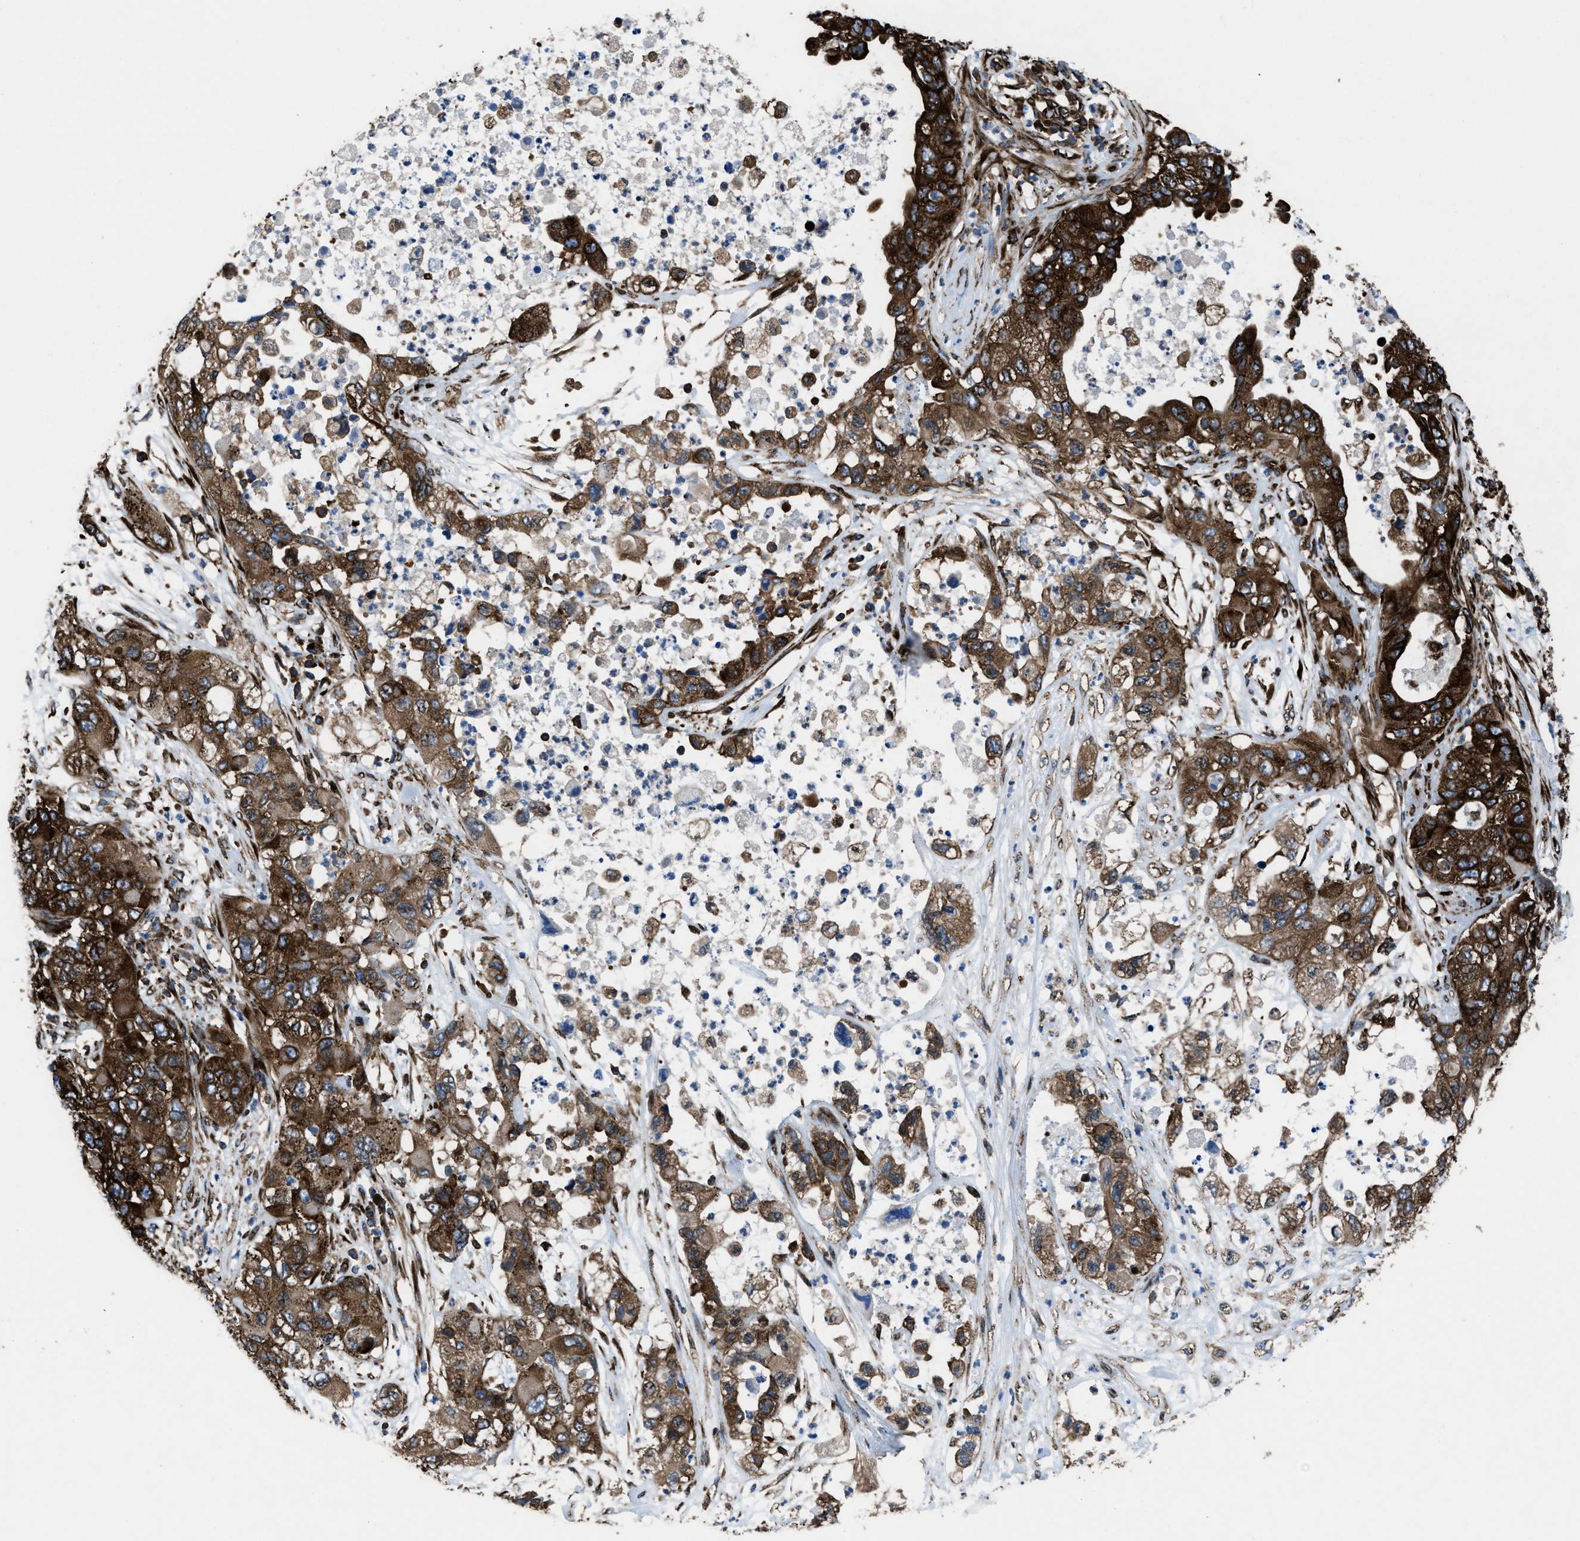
{"staining": {"intensity": "strong", "quantity": ">75%", "location": "cytoplasmic/membranous"}, "tissue": "pancreatic cancer", "cell_type": "Tumor cells", "image_type": "cancer", "snomed": [{"axis": "morphology", "description": "Adenocarcinoma, NOS"}, {"axis": "topography", "description": "Pancreas"}], "caption": "A brown stain labels strong cytoplasmic/membranous expression of a protein in pancreatic cancer tumor cells.", "gene": "CAPRIN1", "patient": {"sex": "female", "age": 78}}